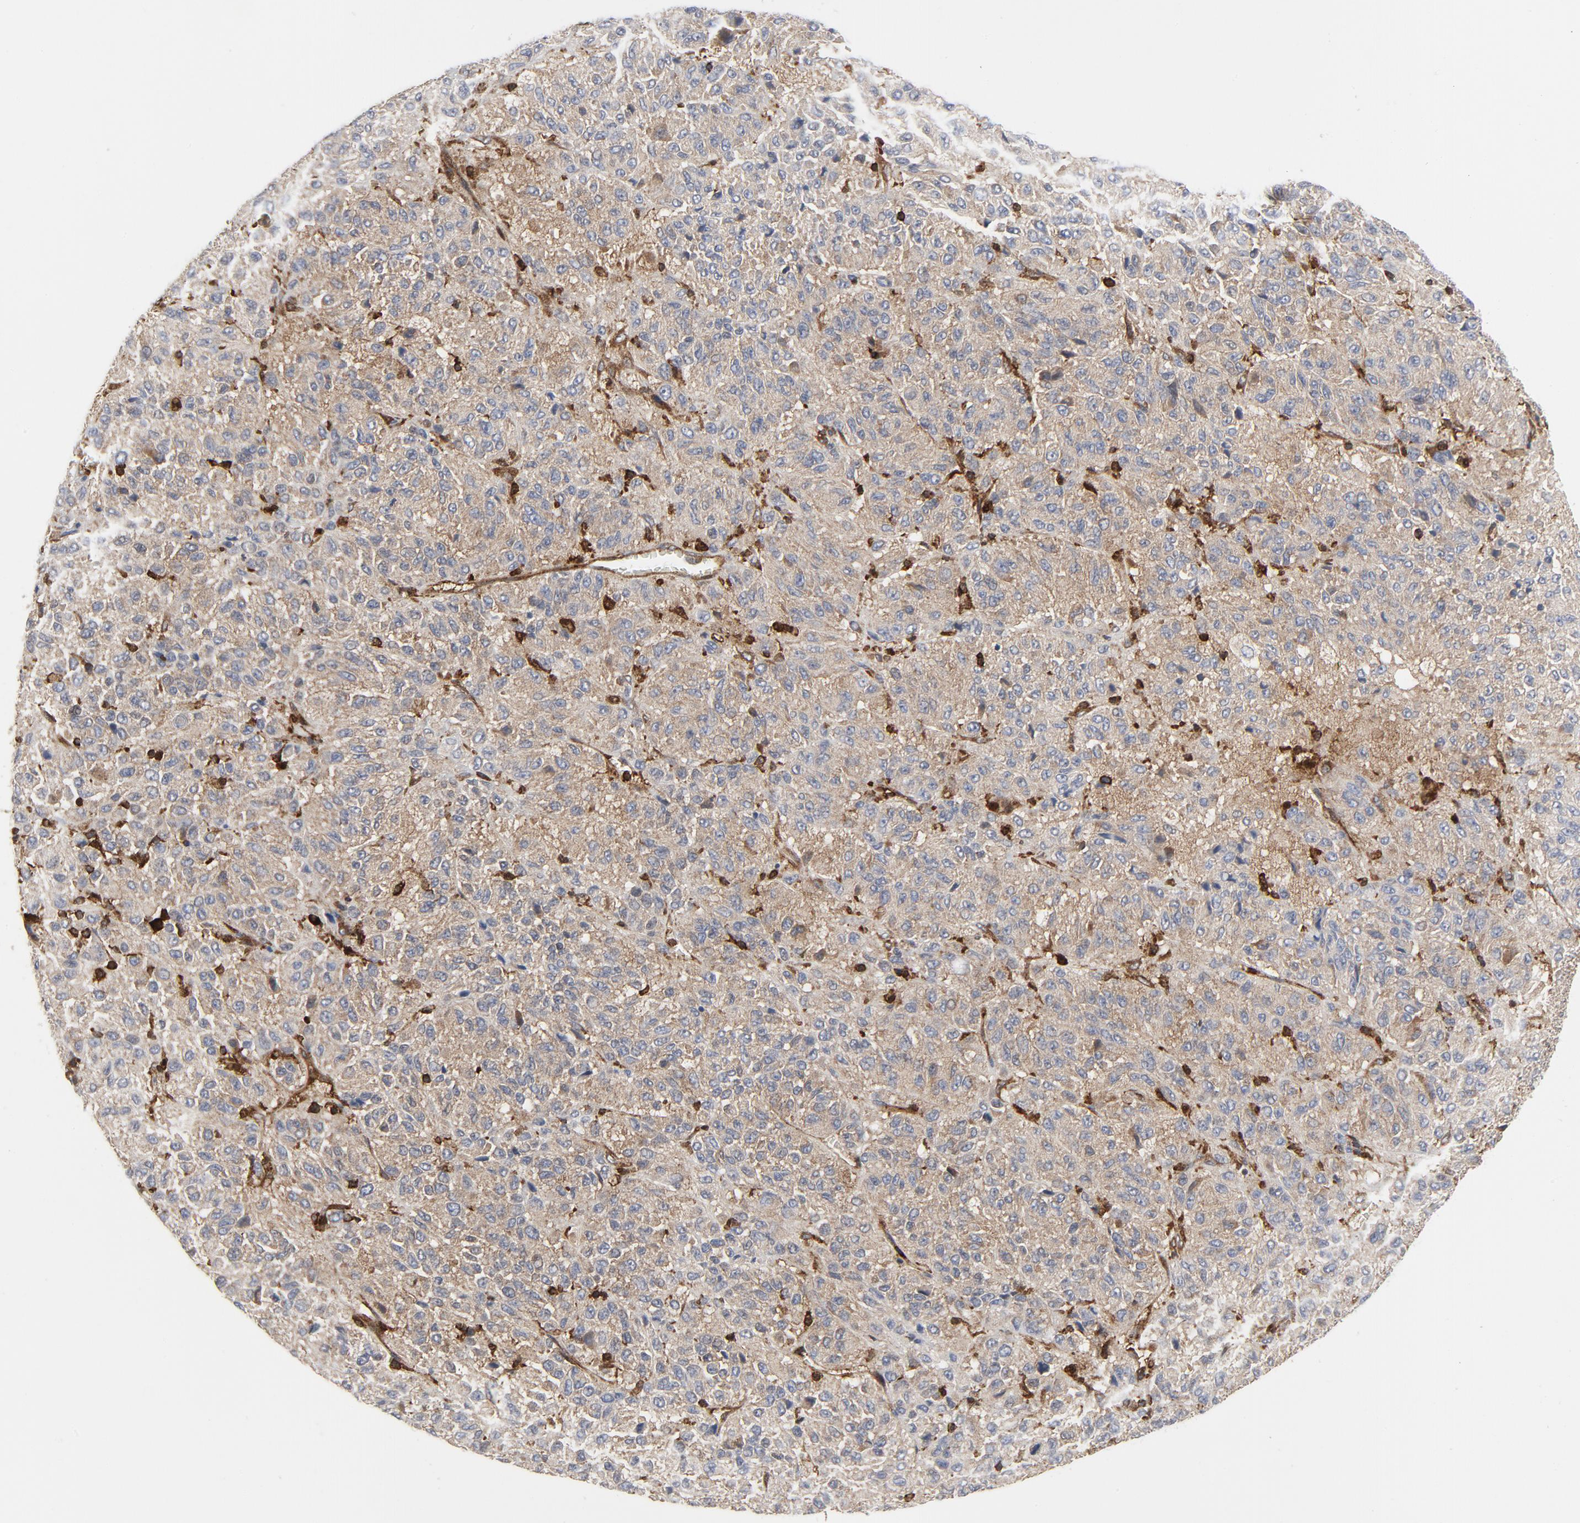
{"staining": {"intensity": "moderate", "quantity": ">75%", "location": "cytoplasmic/membranous"}, "tissue": "melanoma", "cell_type": "Tumor cells", "image_type": "cancer", "snomed": [{"axis": "morphology", "description": "Malignant melanoma, Metastatic site"}, {"axis": "topography", "description": "Lung"}], "caption": "Melanoma was stained to show a protein in brown. There is medium levels of moderate cytoplasmic/membranous positivity in approximately >75% of tumor cells.", "gene": "YES1", "patient": {"sex": "male", "age": 64}}